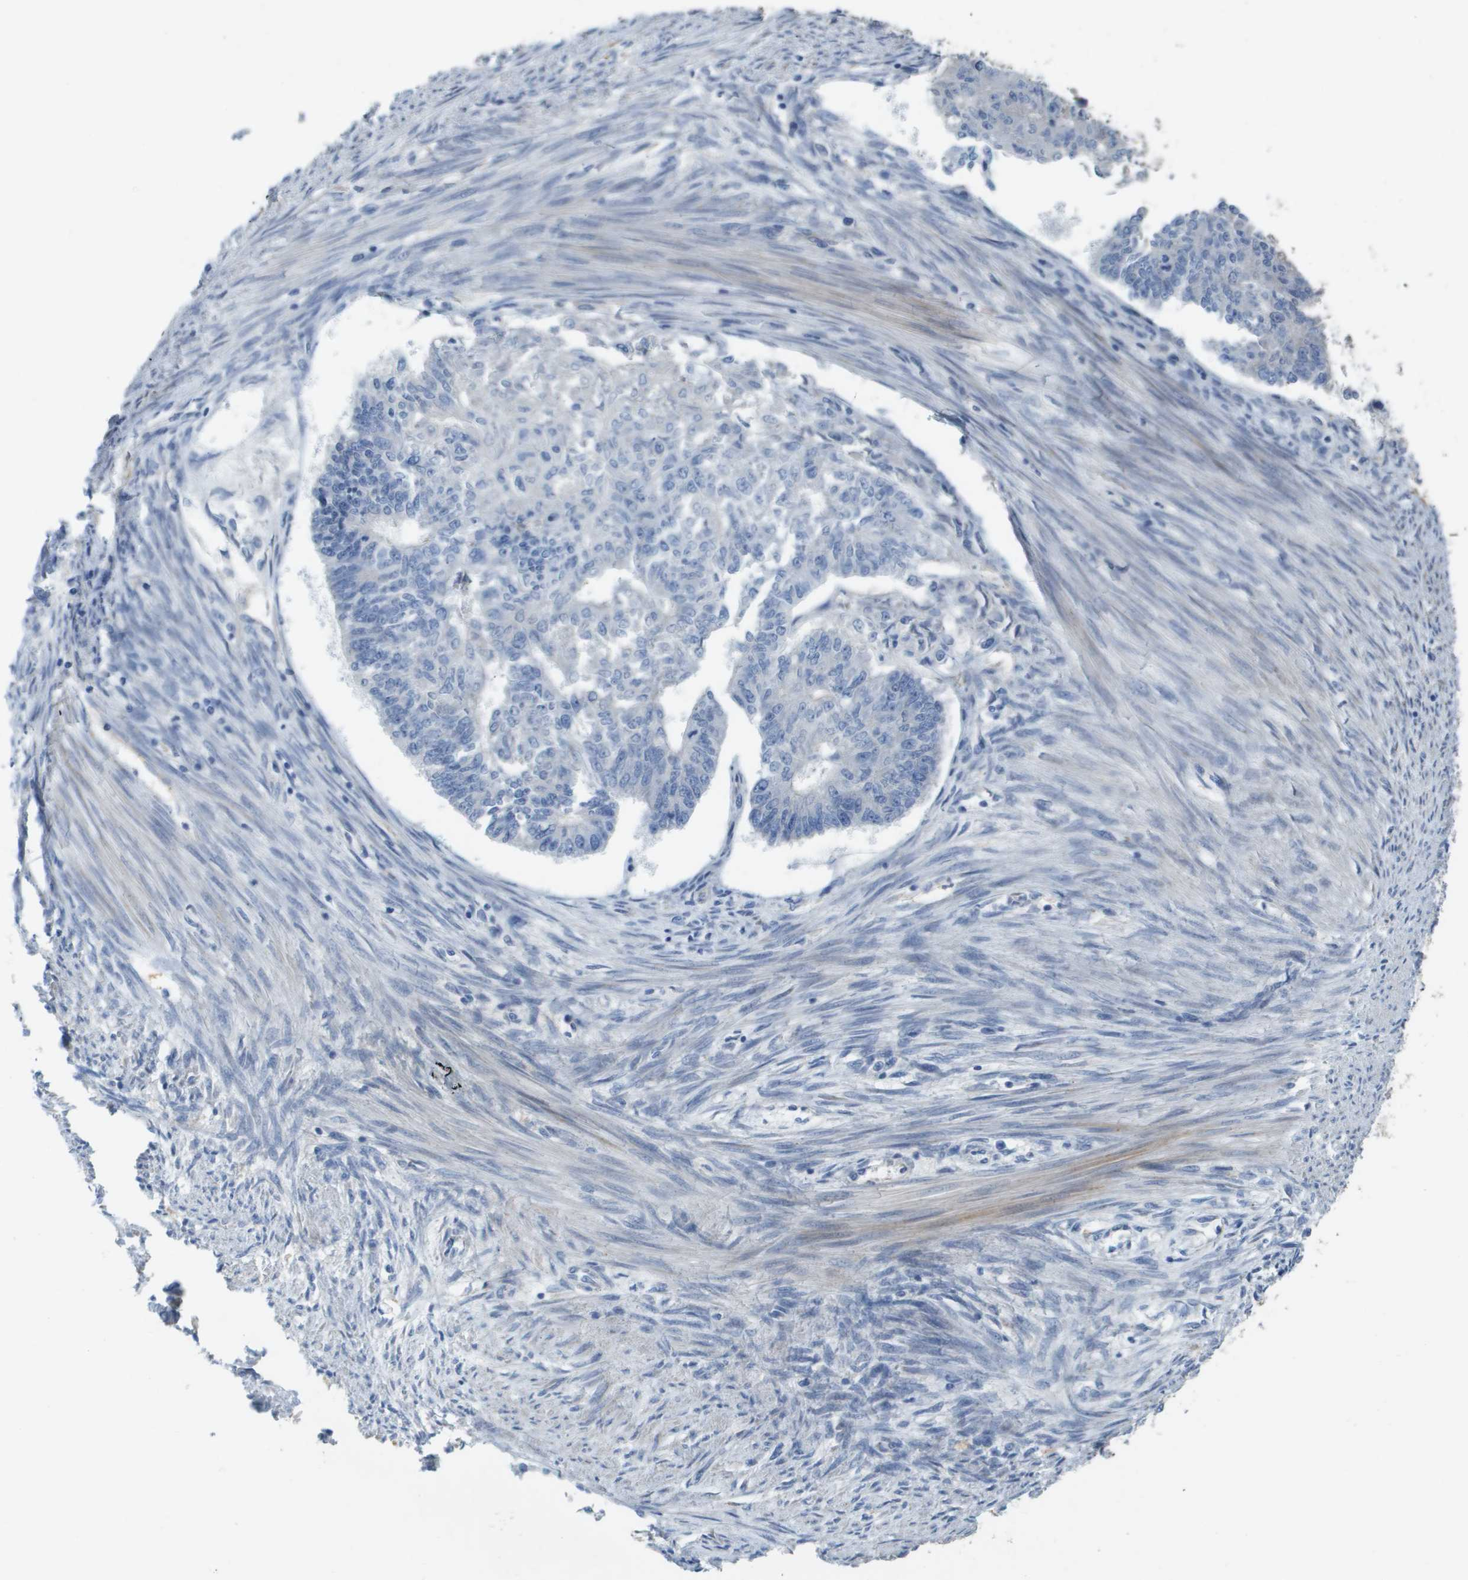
{"staining": {"intensity": "negative", "quantity": "none", "location": "none"}, "tissue": "endometrial cancer", "cell_type": "Tumor cells", "image_type": "cancer", "snomed": [{"axis": "morphology", "description": "Adenocarcinoma, NOS"}, {"axis": "topography", "description": "Endometrium"}], "caption": "Histopathology image shows no protein staining in tumor cells of endometrial cancer tissue.", "gene": "CASP10", "patient": {"sex": "female", "age": 32}}